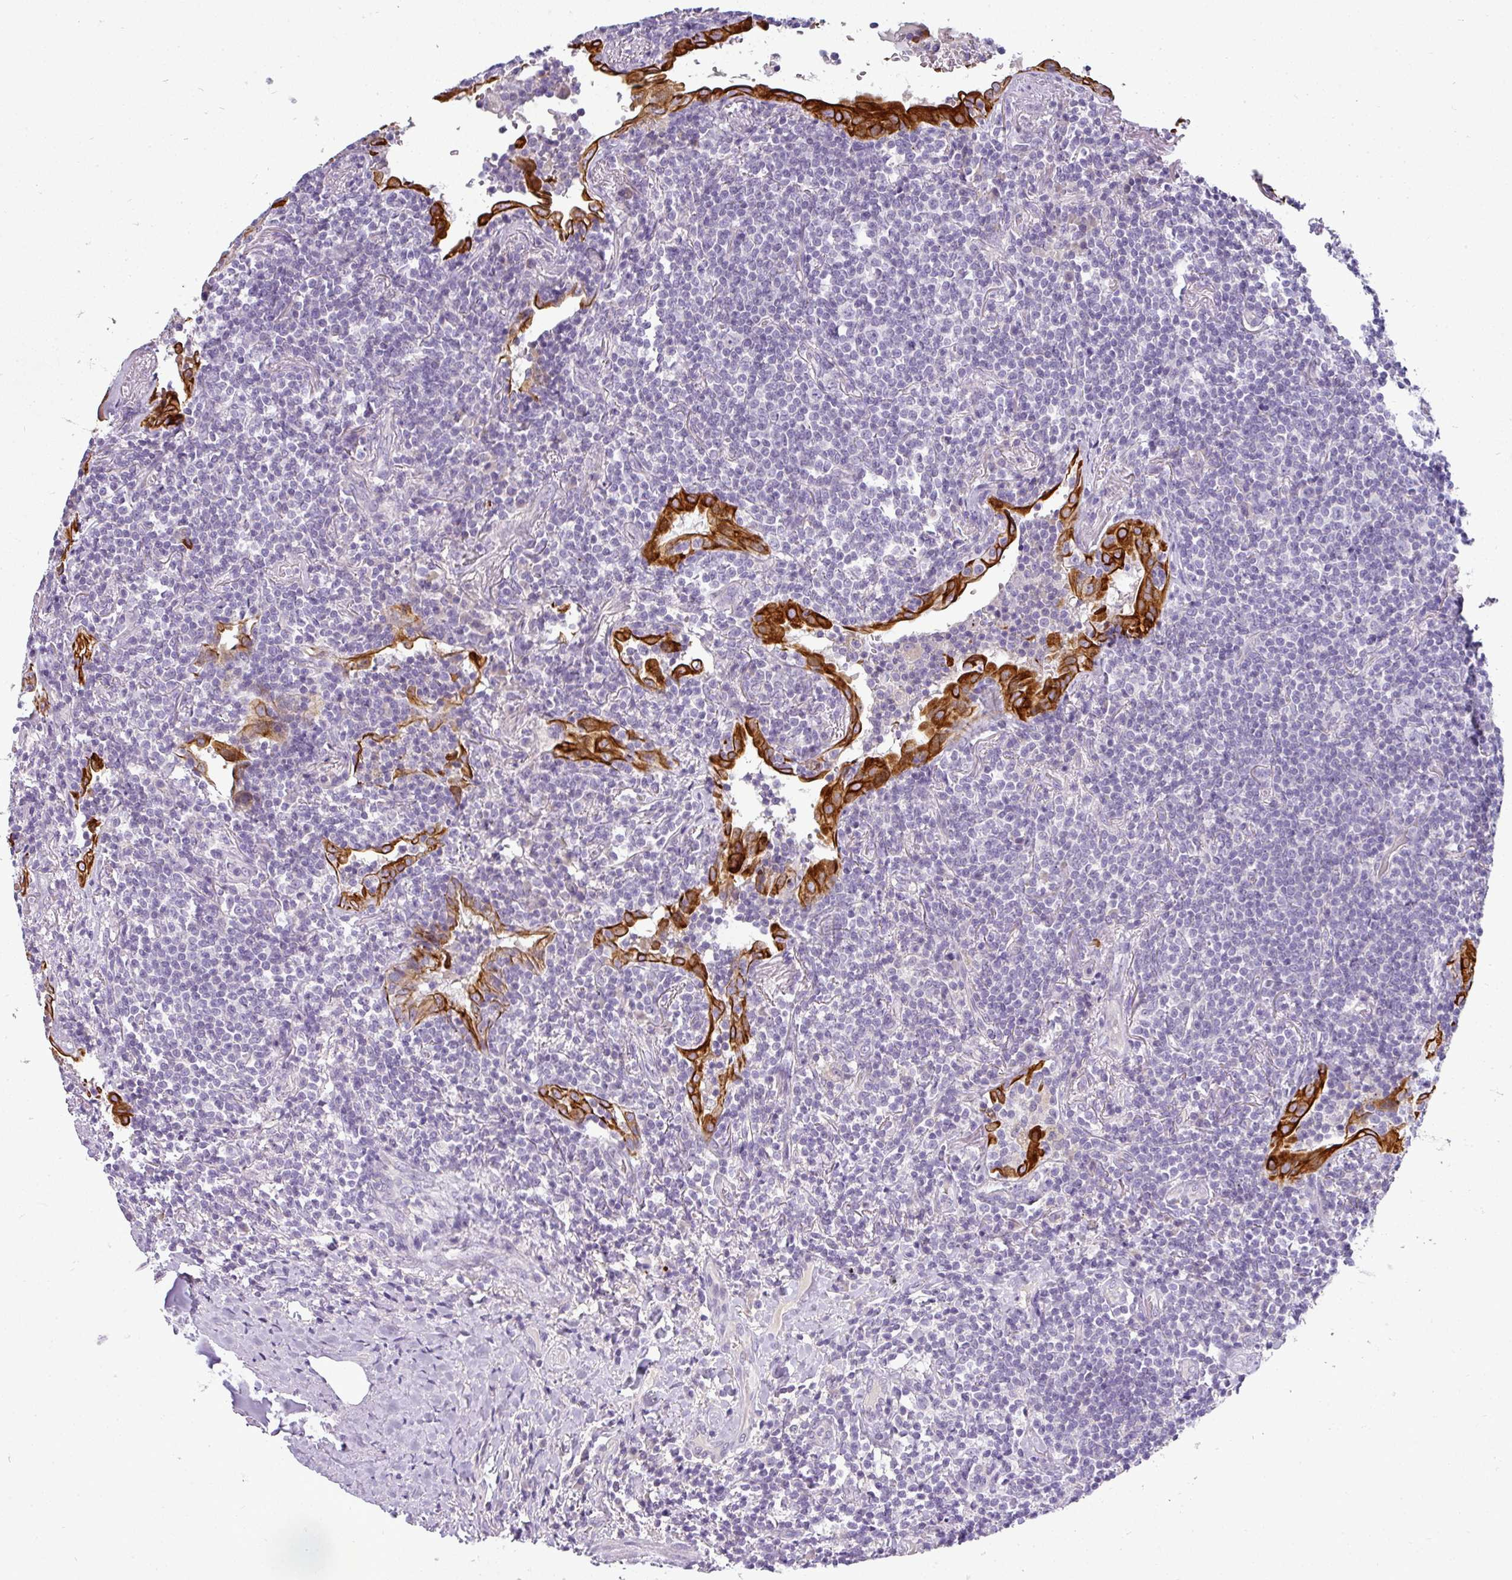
{"staining": {"intensity": "negative", "quantity": "none", "location": "none"}, "tissue": "lymphoma", "cell_type": "Tumor cells", "image_type": "cancer", "snomed": [{"axis": "morphology", "description": "Malignant lymphoma, non-Hodgkin's type, Low grade"}, {"axis": "topography", "description": "Lung"}], "caption": "A photomicrograph of lymphoma stained for a protein shows no brown staining in tumor cells.", "gene": "ASXL3", "patient": {"sex": "female", "age": 71}}